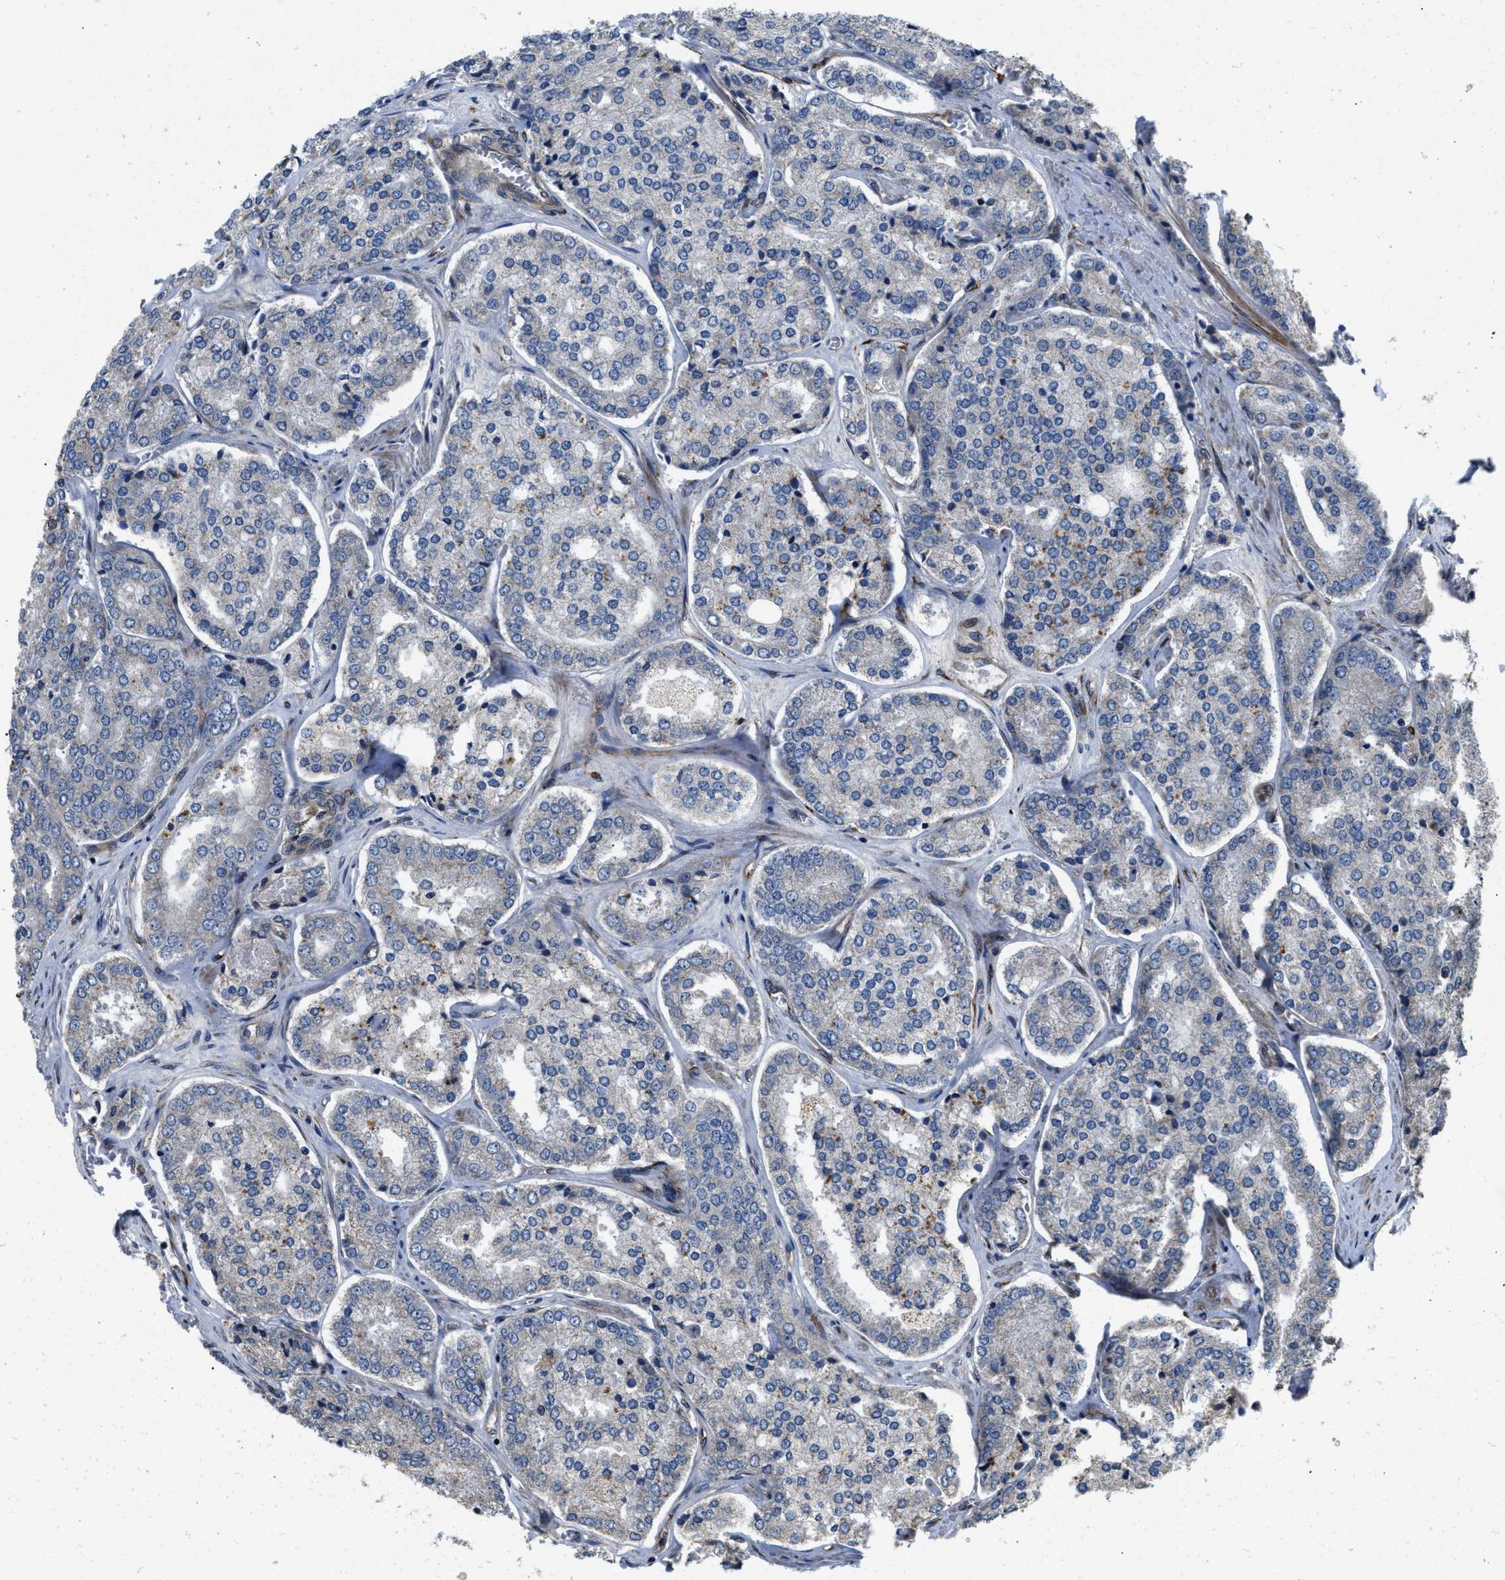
{"staining": {"intensity": "negative", "quantity": "none", "location": "none"}, "tissue": "prostate cancer", "cell_type": "Tumor cells", "image_type": "cancer", "snomed": [{"axis": "morphology", "description": "Adenocarcinoma, High grade"}, {"axis": "topography", "description": "Prostate"}], "caption": "The immunohistochemistry (IHC) photomicrograph has no significant staining in tumor cells of prostate adenocarcinoma (high-grade) tissue.", "gene": "HSPA12B", "patient": {"sex": "male", "age": 65}}